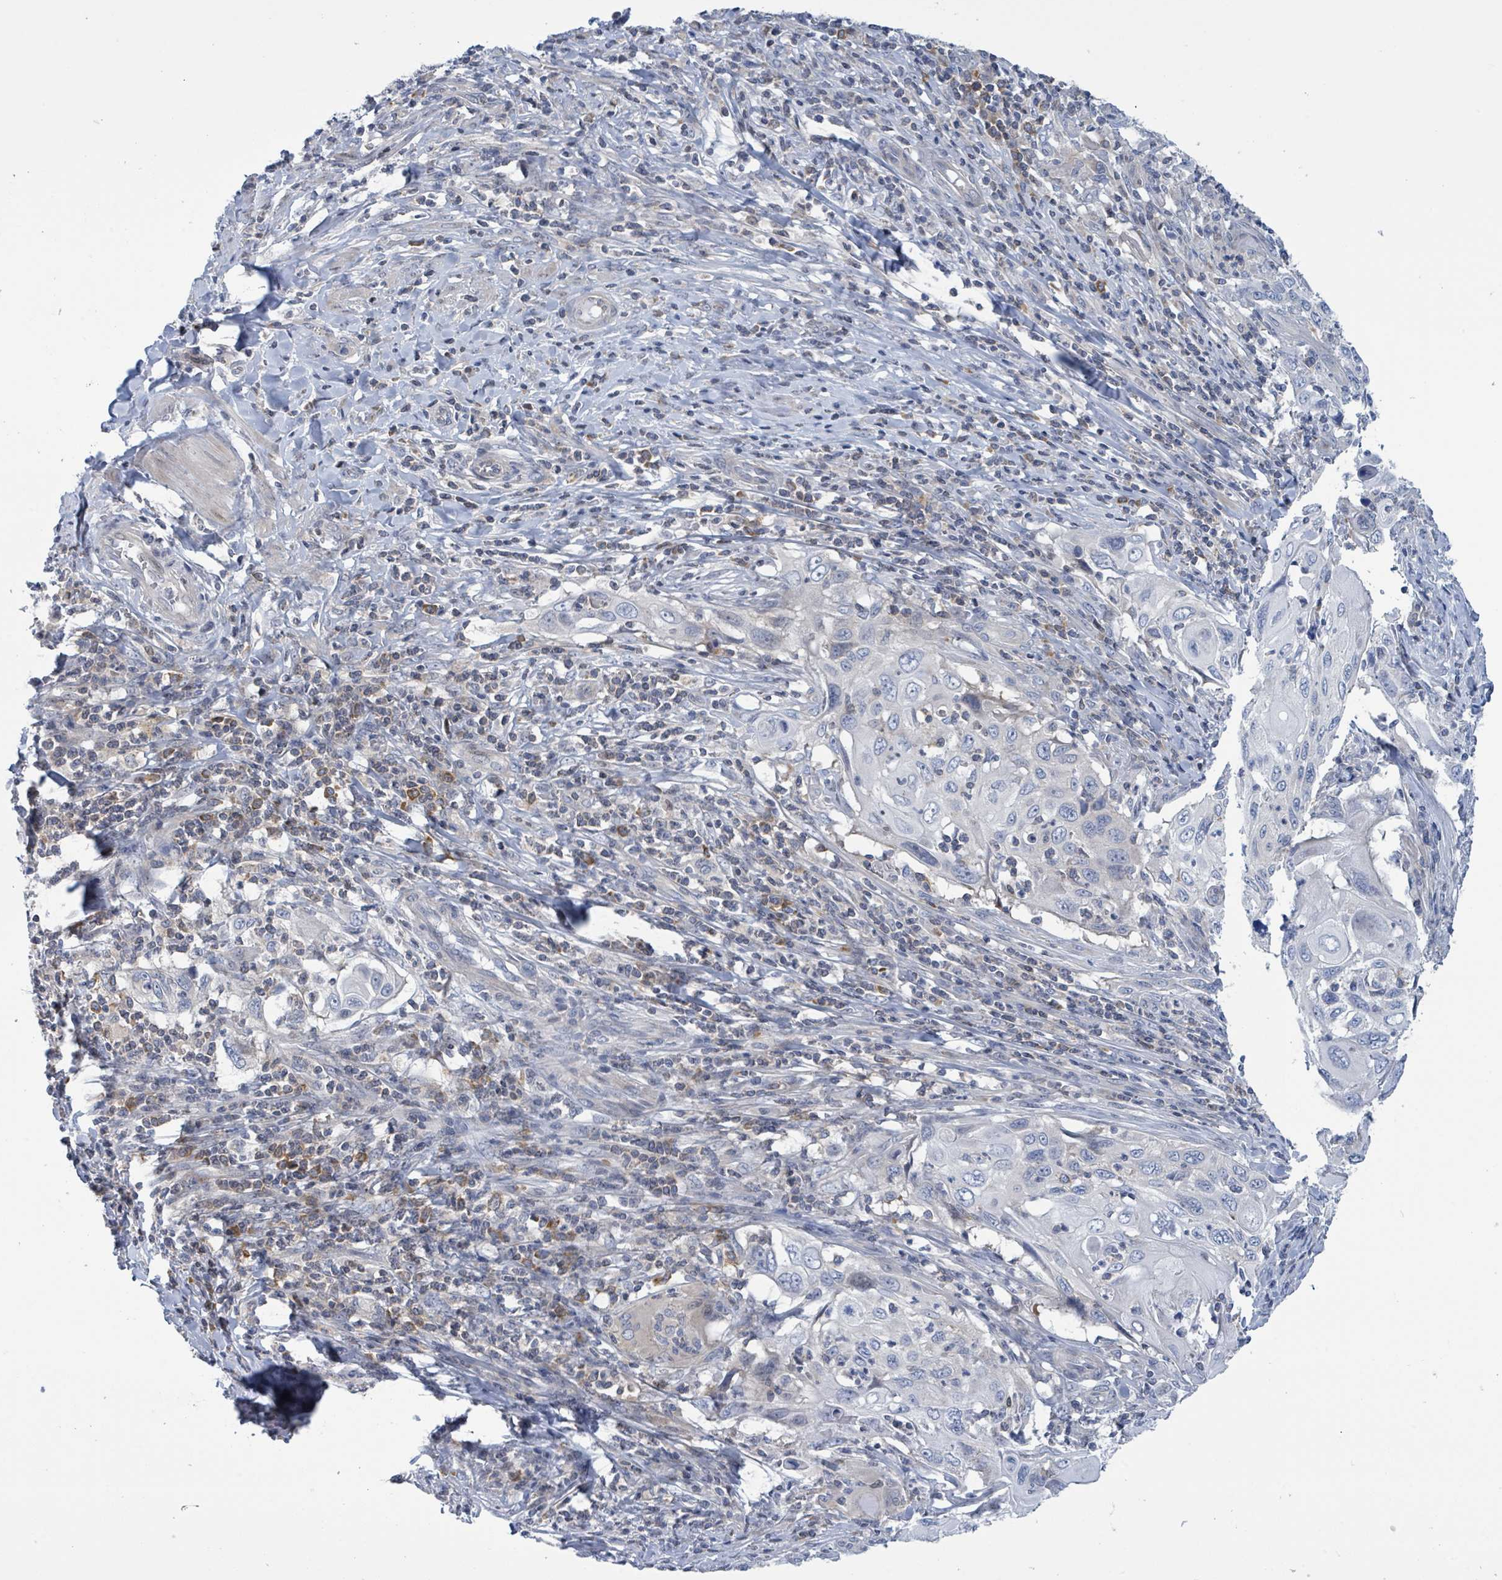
{"staining": {"intensity": "negative", "quantity": "none", "location": "none"}, "tissue": "cervical cancer", "cell_type": "Tumor cells", "image_type": "cancer", "snomed": [{"axis": "morphology", "description": "Squamous cell carcinoma, NOS"}, {"axis": "topography", "description": "Cervix"}], "caption": "This photomicrograph is of cervical squamous cell carcinoma stained with immunohistochemistry (IHC) to label a protein in brown with the nuclei are counter-stained blue. There is no staining in tumor cells.", "gene": "DGKZ", "patient": {"sex": "female", "age": 70}}